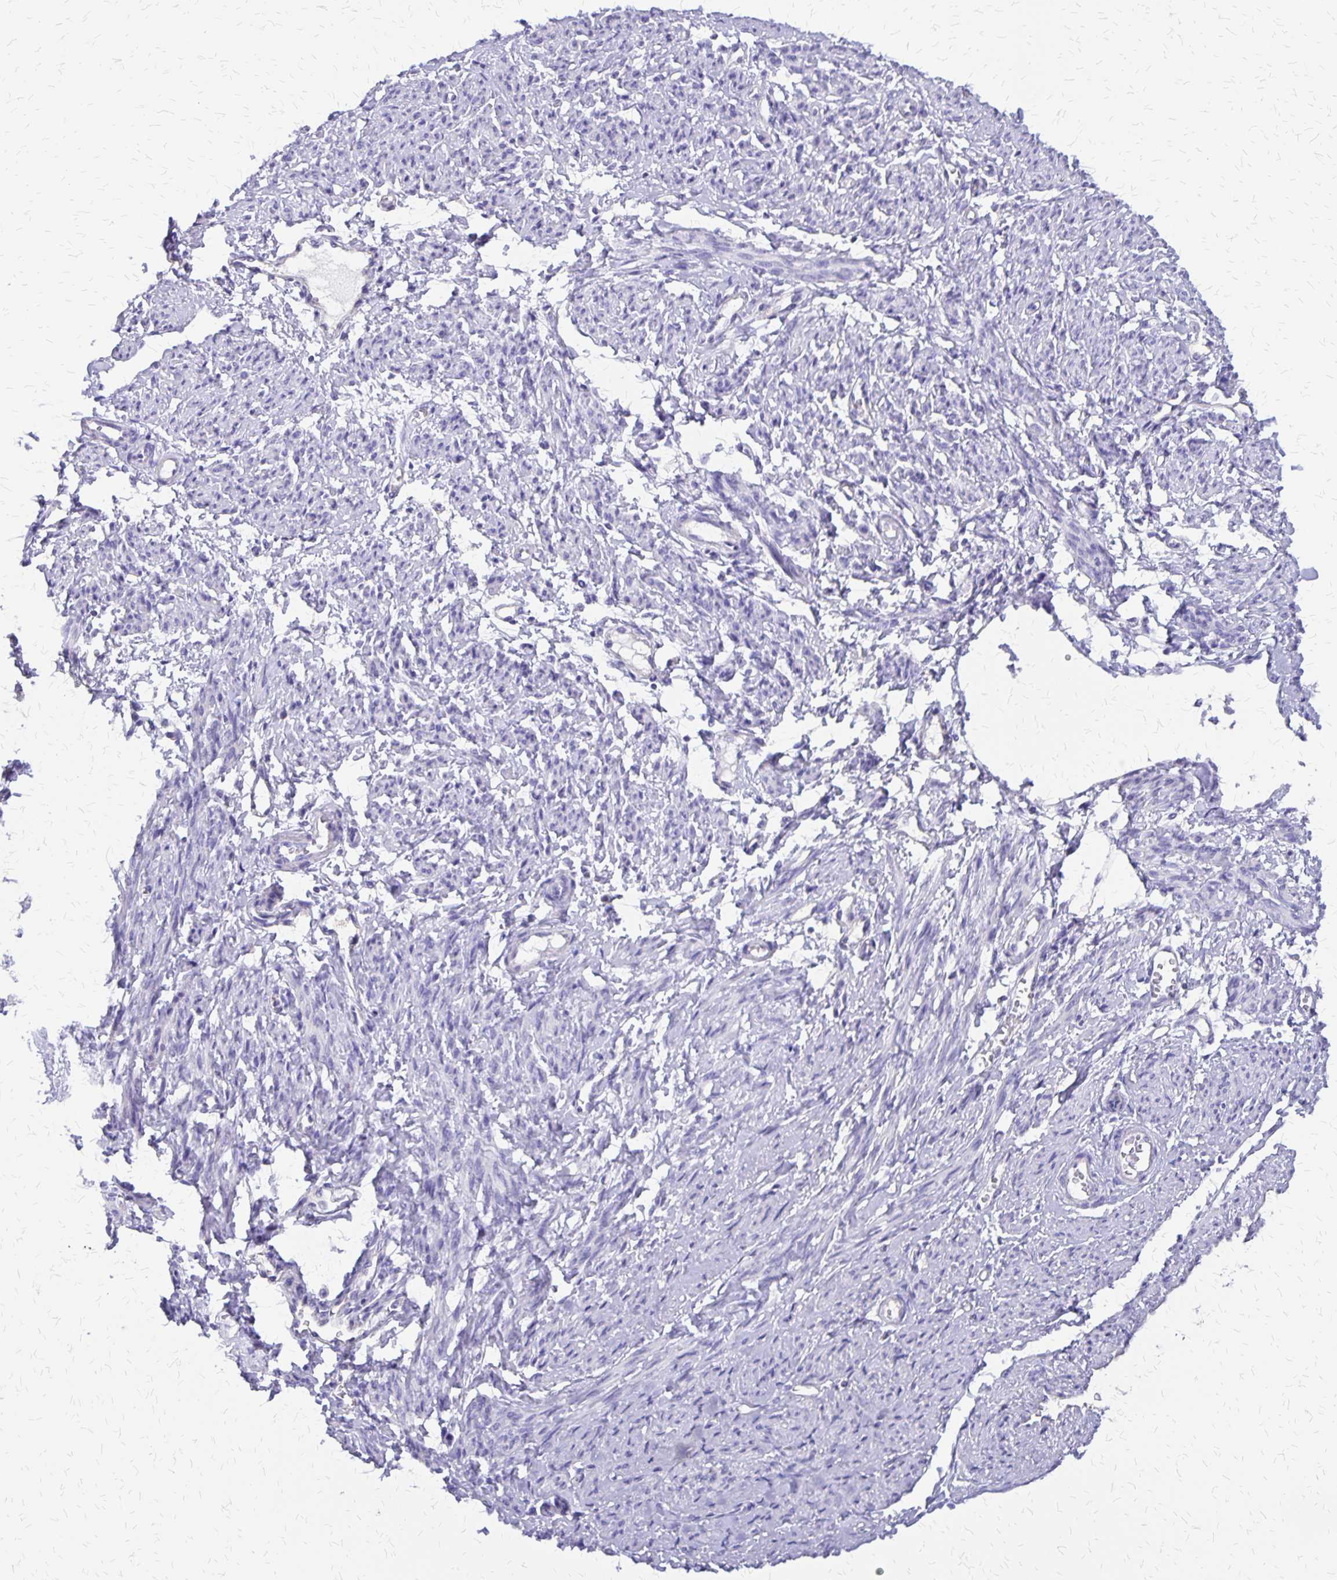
{"staining": {"intensity": "negative", "quantity": "none", "location": "none"}, "tissue": "smooth muscle", "cell_type": "Smooth muscle cells", "image_type": "normal", "snomed": [{"axis": "morphology", "description": "Normal tissue, NOS"}, {"axis": "topography", "description": "Smooth muscle"}], "caption": "Human smooth muscle stained for a protein using IHC demonstrates no expression in smooth muscle cells.", "gene": "SI", "patient": {"sex": "female", "age": 65}}